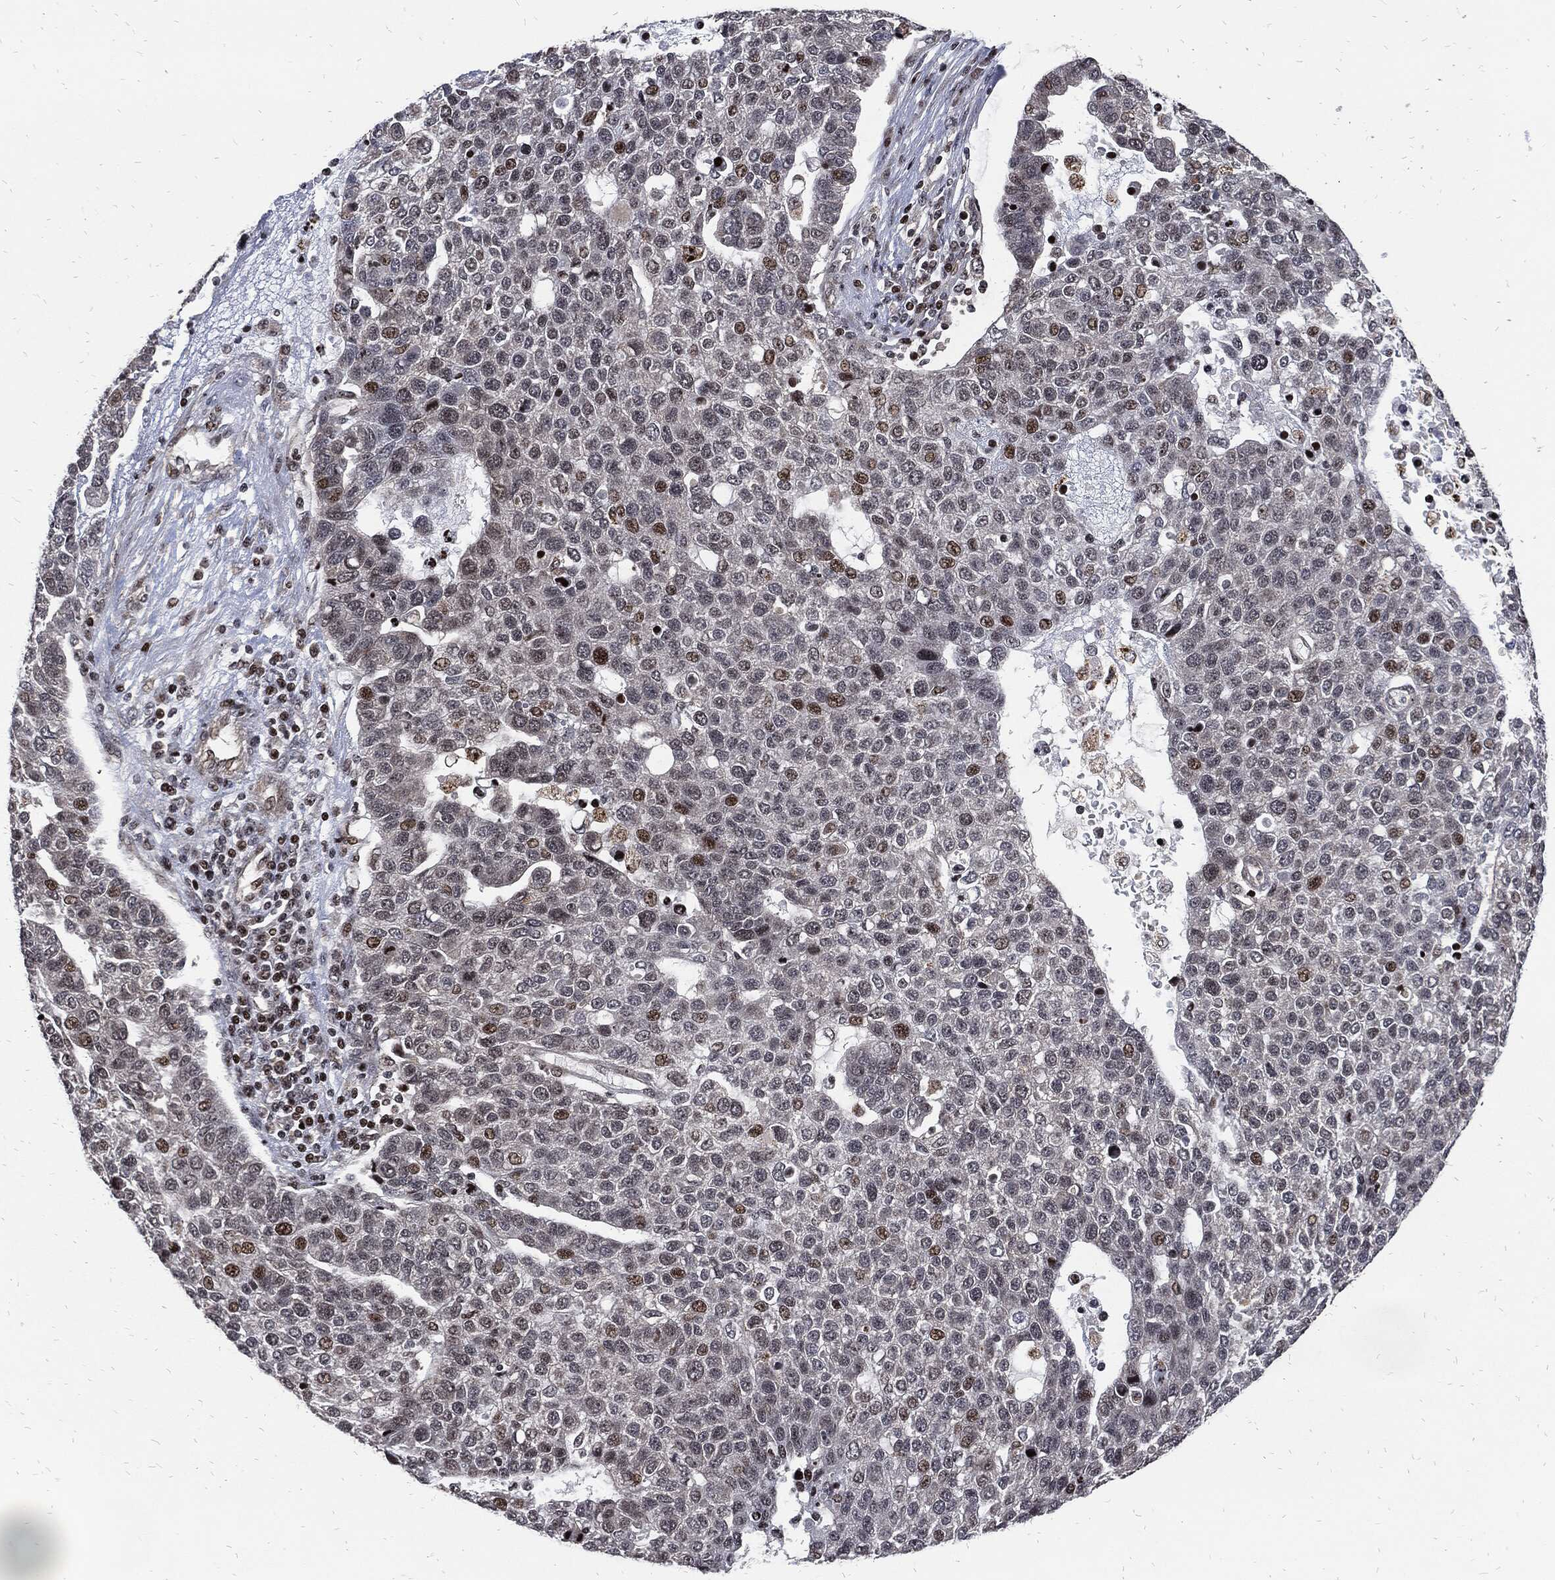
{"staining": {"intensity": "moderate", "quantity": "<25%", "location": "cytoplasmic/membranous"}, "tissue": "pancreatic cancer", "cell_type": "Tumor cells", "image_type": "cancer", "snomed": [{"axis": "morphology", "description": "Adenocarcinoma, NOS"}, {"axis": "topography", "description": "Pancreas"}], "caption": "Immunohistochemistry of adenocarcinoma (pancreatic) displays low levels of moderate cytoplasmic/membranous positivity in approximately <25% of tumor cells. (DAB IHC with brightfield microscopy, high magnification).", "gene": "ZNF775", "patient": {"sex": "female", "age": 61}}